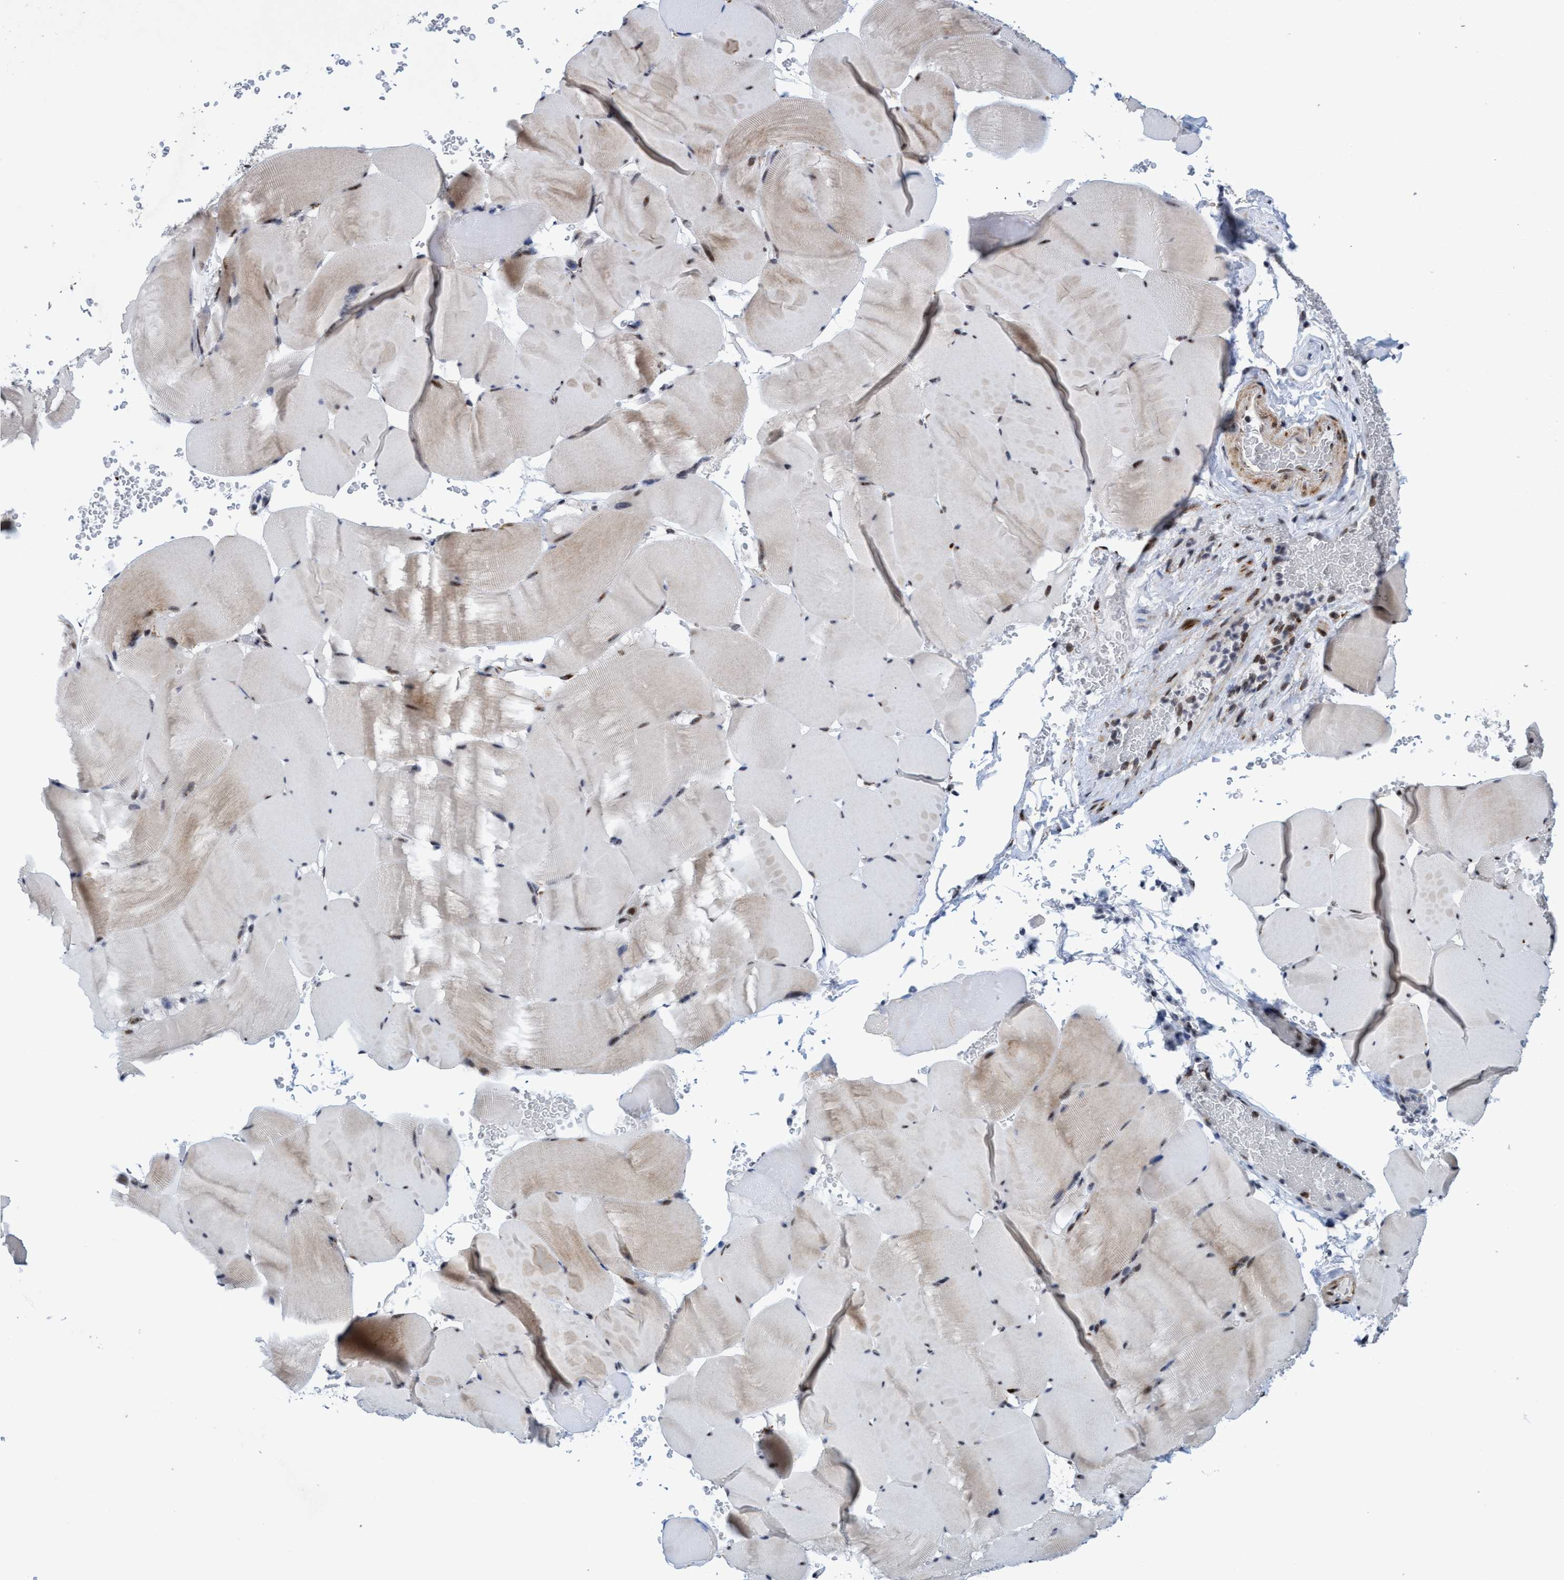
{"staining": {"intensity": "moderate", "quantity": "25%-75%", "location": "cytoplasmic/membranous,nuclear"}, "tissue": "skeletal muscle", "cell_type": "Myocytes", "image_type": "normal", "snomed": [{"axis": "morphology", "description": "Normal tissue, NOS"}, {"axis": "topography", "description": "Skeletal muscle"}], "caption": "Immunohistochemical staining of normal skeletal muscle demonstrates 25%-75% levels of moderate cytoplasmic/membranous,nuclear protein expression in approximately 25%-75% of myocytes.", "gene": "GLT6D1", "patient": {"sex": "male", "age": 62}}